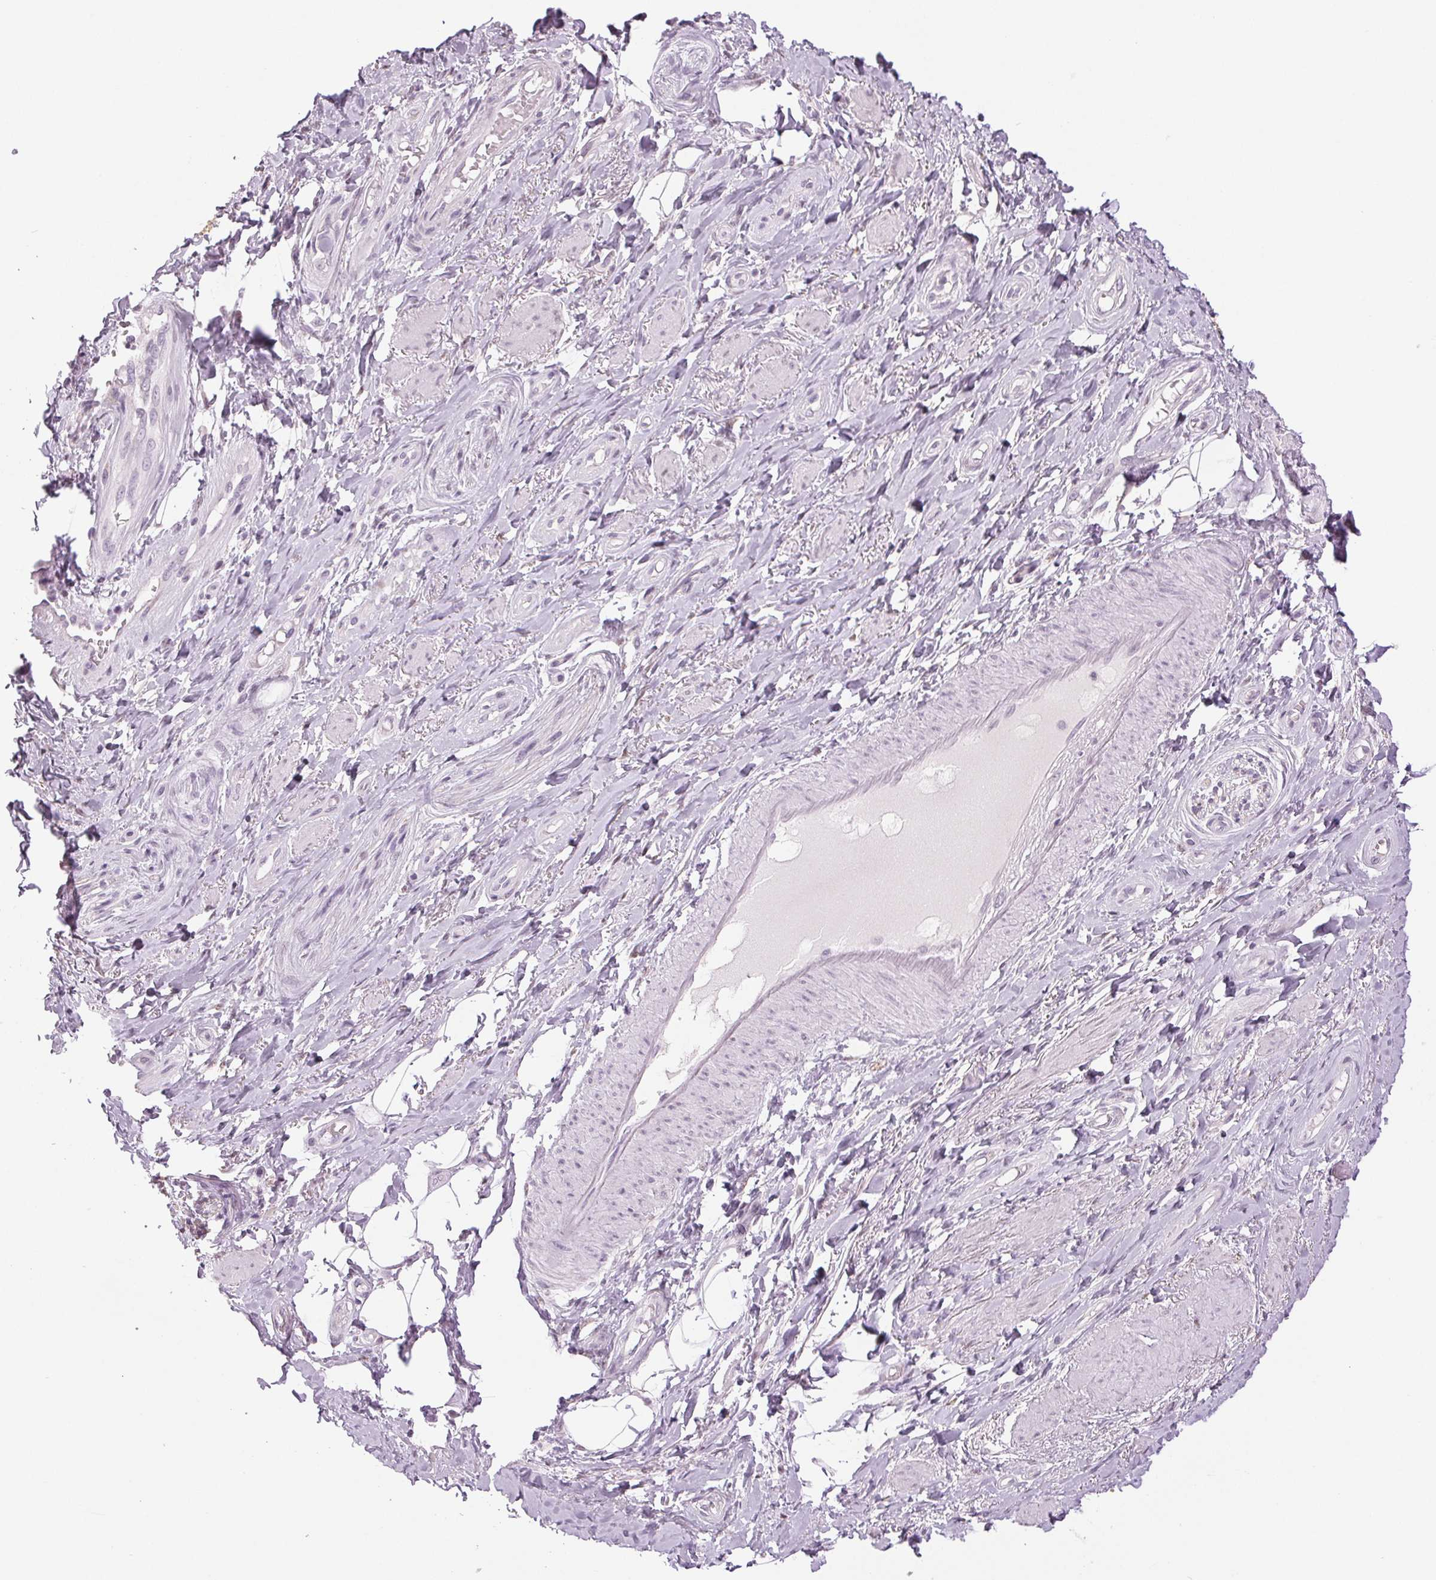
{"staining": {"intensity": "negative", "quantity": "none", "location": "none"}, "tissue": "adipose tissue", "cell_type": "Adipocytes", "image_type": "normal", "snomed": [{"axis": "morphology", "description": "Normal tissue, NOS"}, {"axis": "topography", "description": "Anal"}, {"axis": "topography", "description": "Peripheral nerve tissue"}], "caption": "Immunohistochemistry (IHC) of benign human adipose tissue demonstrates no expression in adipocytes.", "gene": "DNAJC6", "patient": {"sex": "male", "age": 53}}